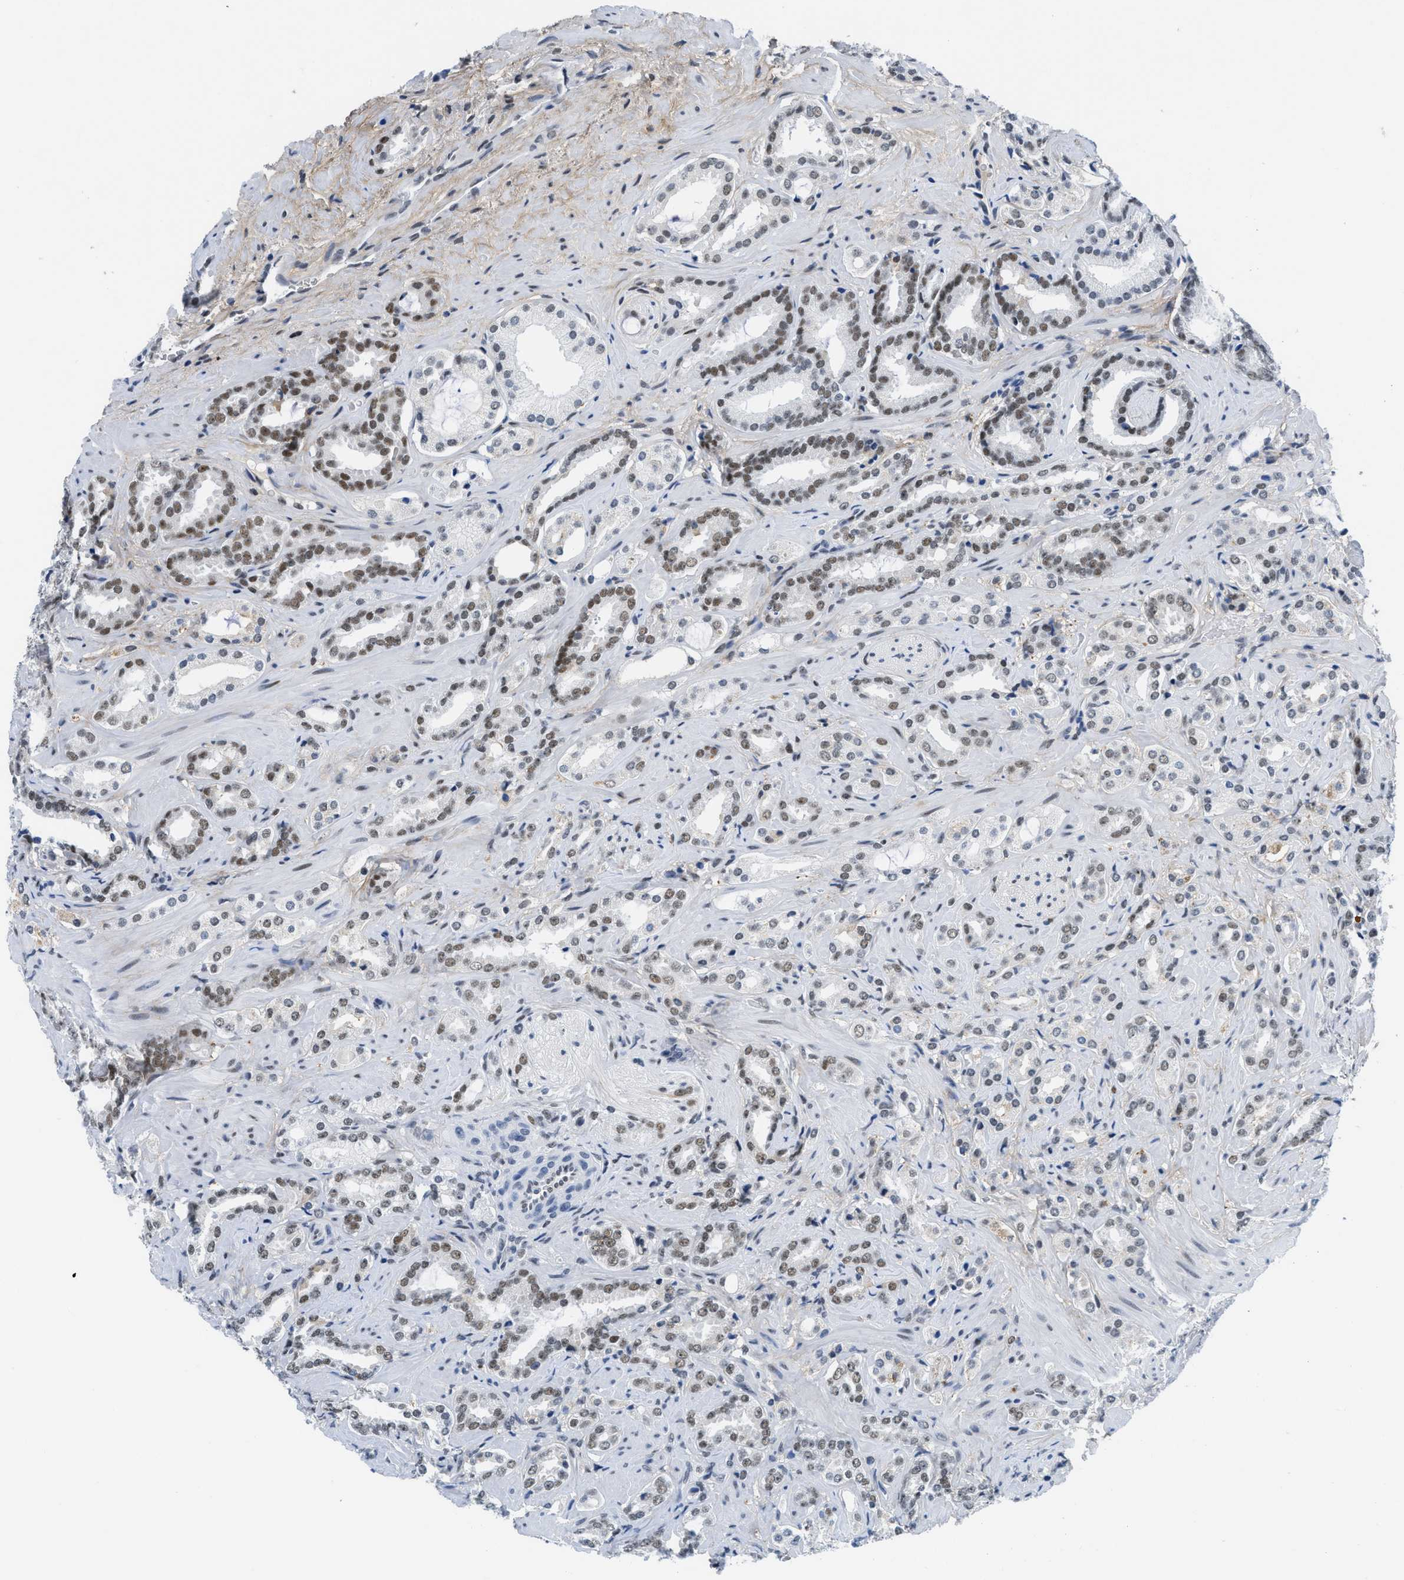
{"staining": {"intensity": "moderate", "quantity": "25%-75%", "location": "nuclear"}, "tissue": "prostate cancer", "cell_type": "Tumor cells", "image_type": "cancer", "snomed": [{"axis": "morphology", "description": "Adenocarcinoma, High grade"}, {"axis": "topography", "description": "Prostate"}], "caption": "An image of human adenocarcinoma (high-grade) (prostate) stained for a protein shows moderate nuclear brown staining in tumor cells.", "gene": "SMARCAD1", "patient": {"sex": "male", "age": 64}}